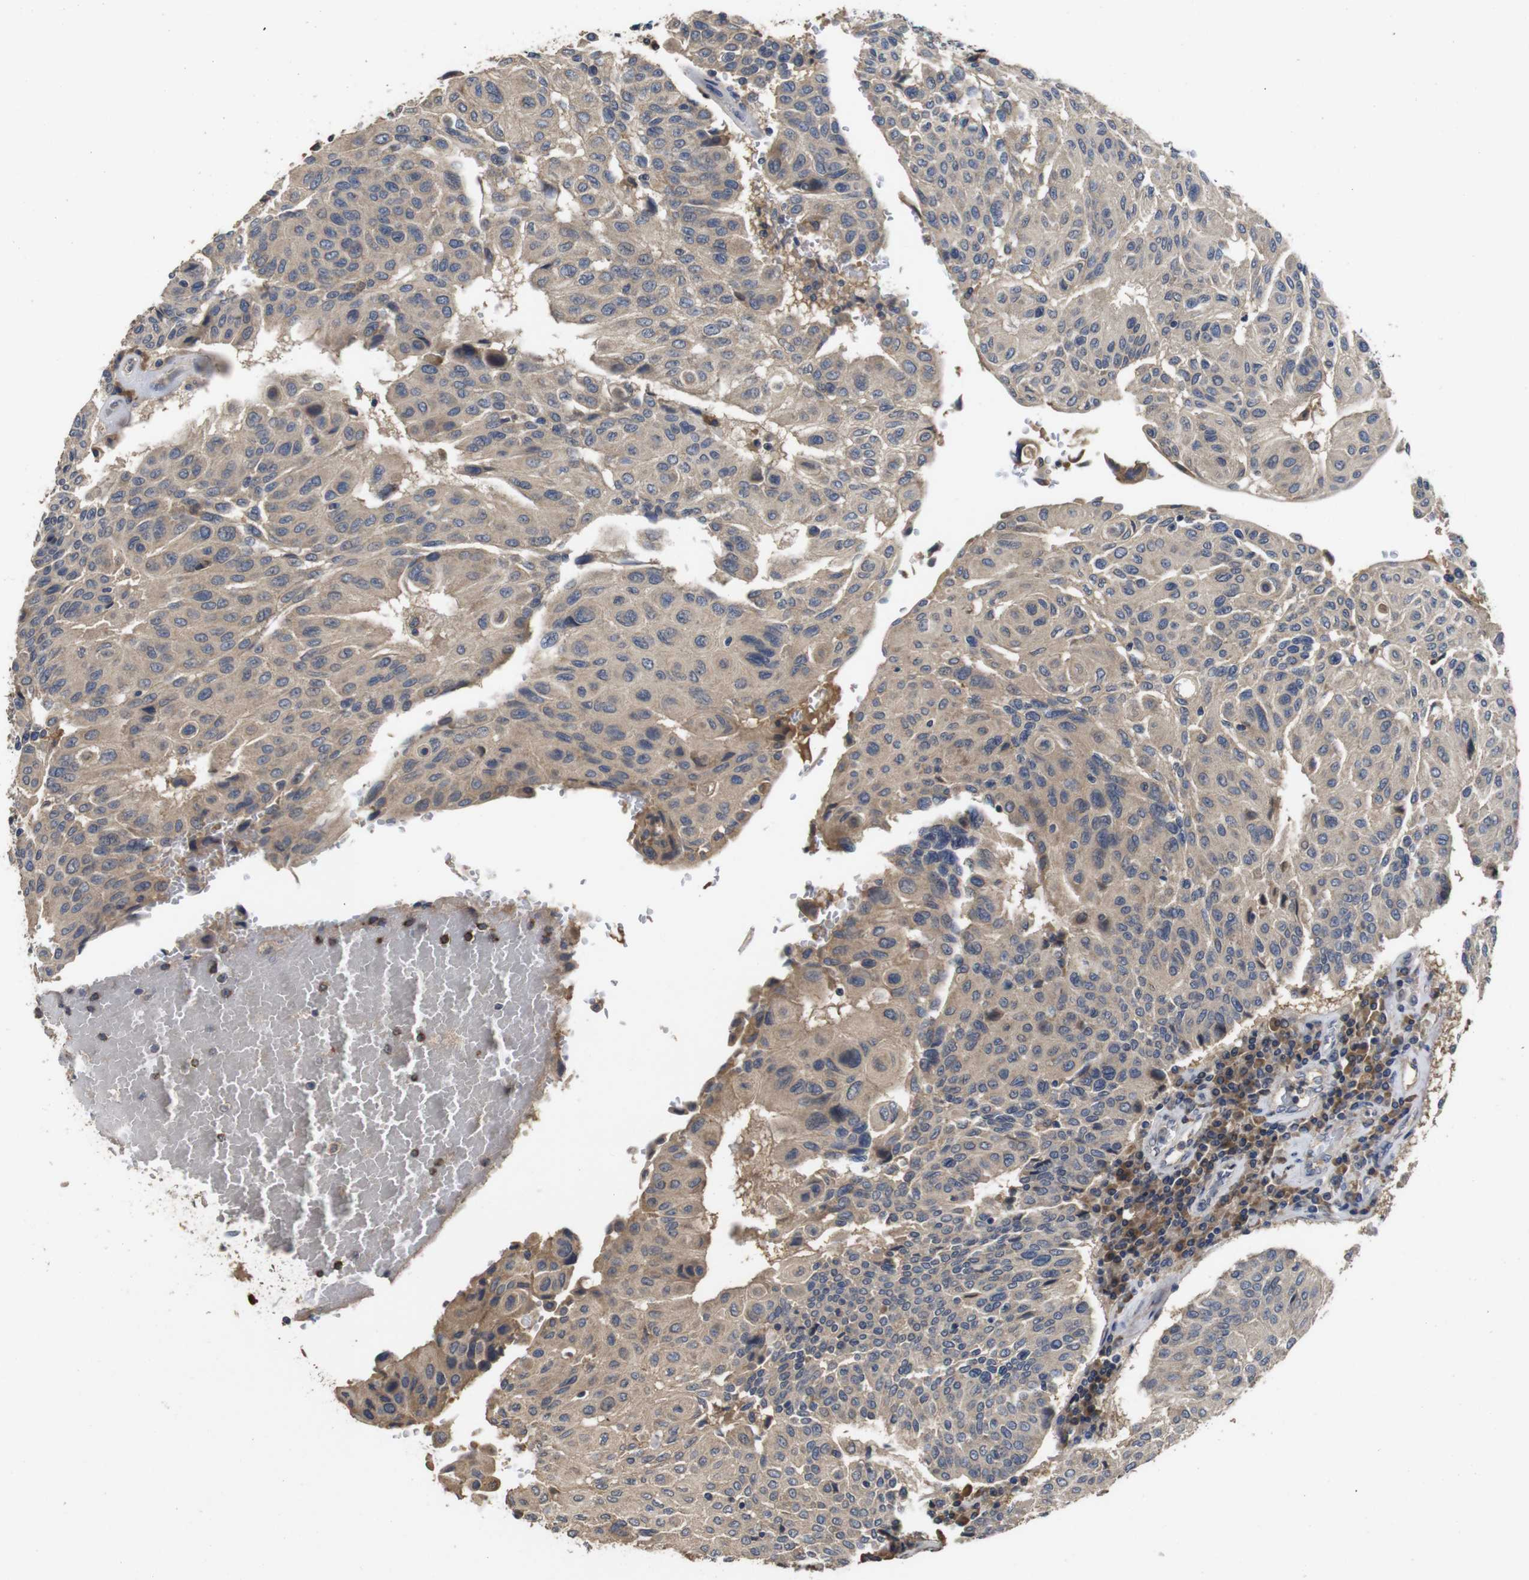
{"staining": {"intensity": "weak", "quantity": ">75%", "location": "cytoplasmic/membranous"}, "tissue": "urothelial cancer", "cell_type": "Tumor cells", "image_type": "cancer", "snomed": [{"axis": "morphology", "description": "Urothelial carcinoma, High grade"}, {"axis": "topography", "description": "Urinary bladder"}], "caption": "An immunohistochemistry image of tumor tissue is shown. Protein staining in brown shows weak cytoplasmic/membranous positivity in urothelial cancer within tumor cells.", "gene": "ARHGAP24", "patient": {"sex": "male", "age": 66}}